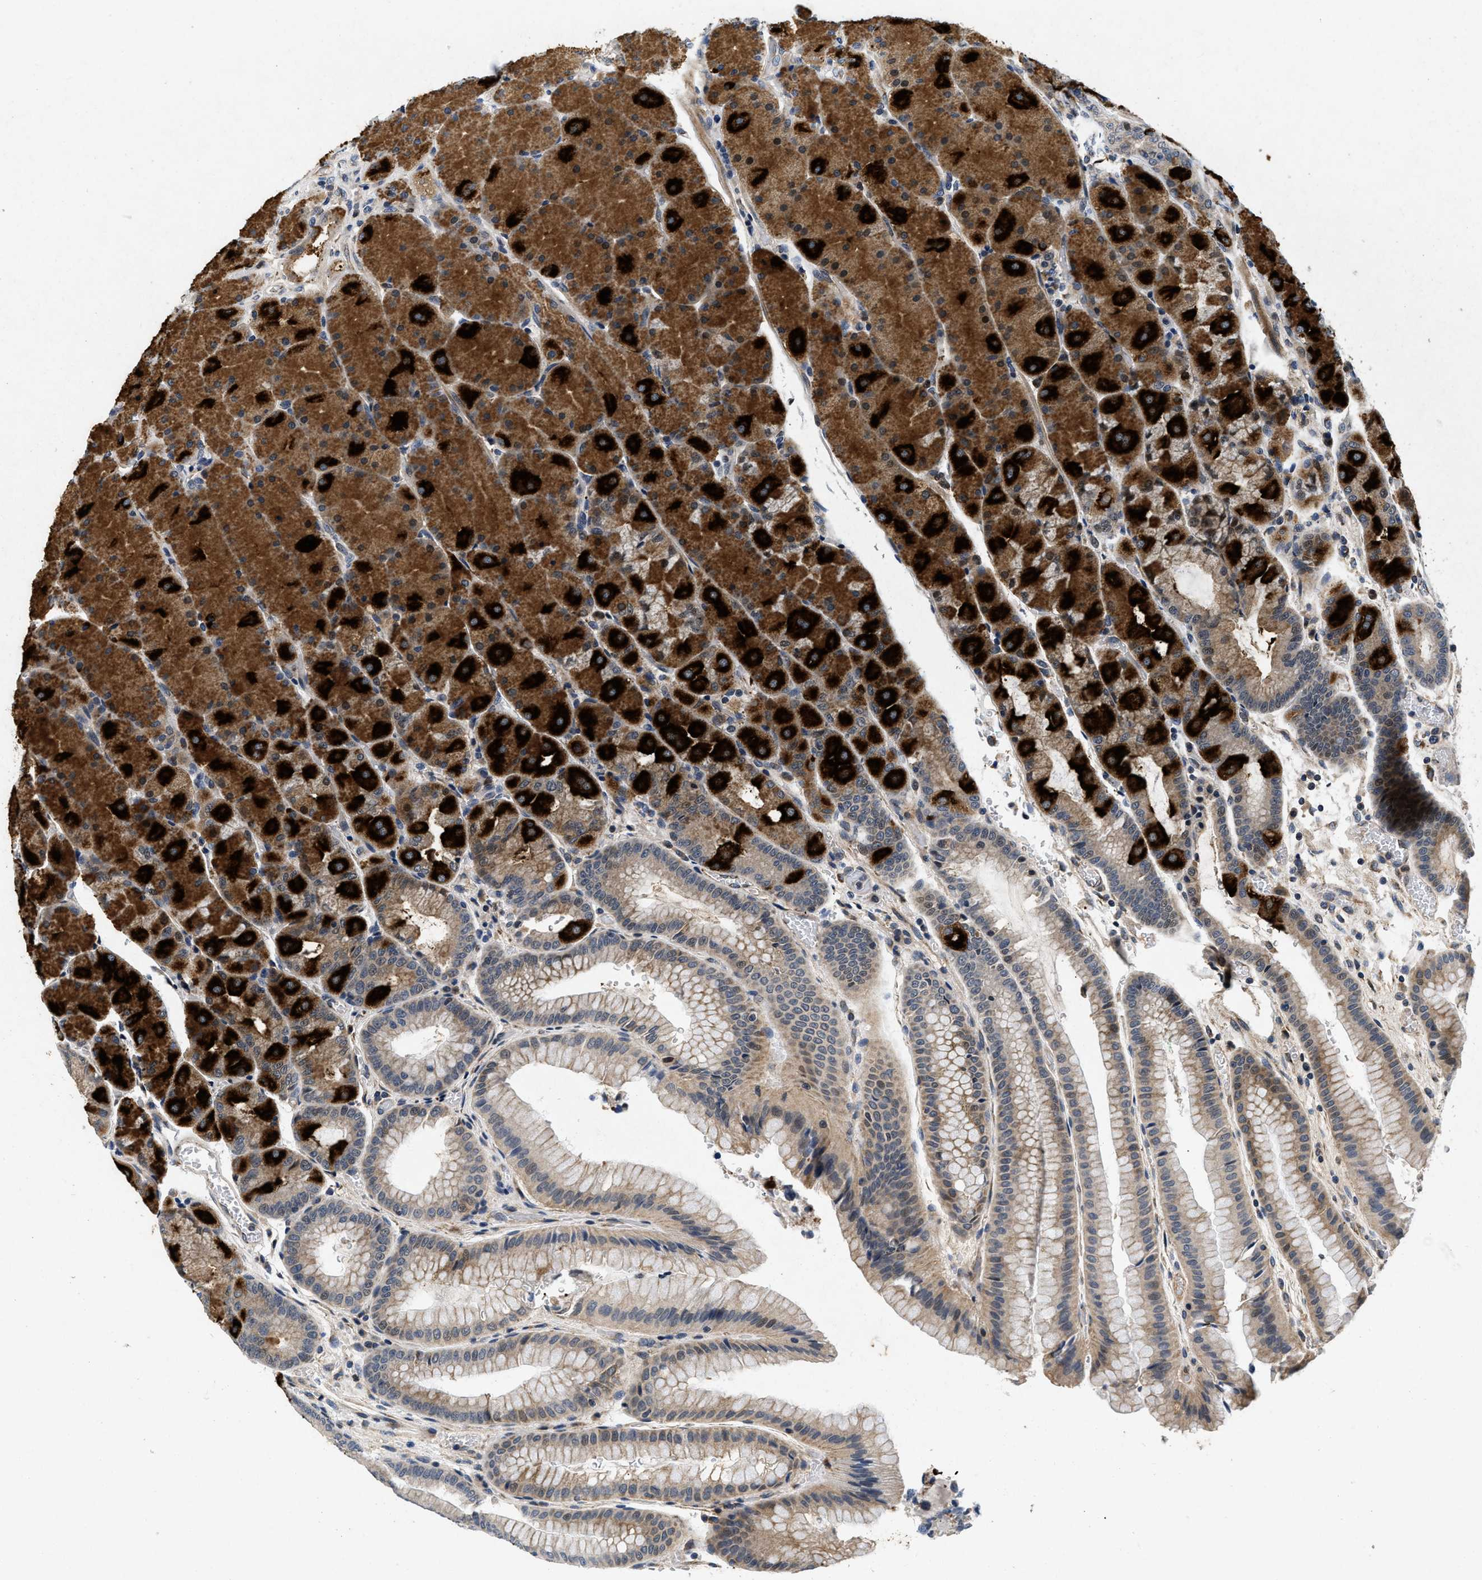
{"staining": {"intensity": "strong", "quantity": "25%-75%", "location": "cytoplasmic/membranous"}, "tissue": "stomach", "cell_type": "Glandular cells", "image_type": "normal", "snomed": [{"axis": "morphology", "description": "Normal tissue, NOS"}, {"axis": "morphology", "description": "Carcinoid, malignant, NOS"}, {"axis": "topography", "description": "Stomach, upper"}], "caption": "Immunohistochemistry (IHC) staining of unremarkable stomach, which demonstrates high levels of strong cytoplasmic/membranous expression in approximately 25%-75% of glandular cells indicating strong cytoplasmic/membranous protein expression. The staining was performed using DAB (brown) for protein detection and nuclei were counterstained in hematoxylin (blue).", "gene": "PDP1", "patient": {"sex": "male", "age": 39}}